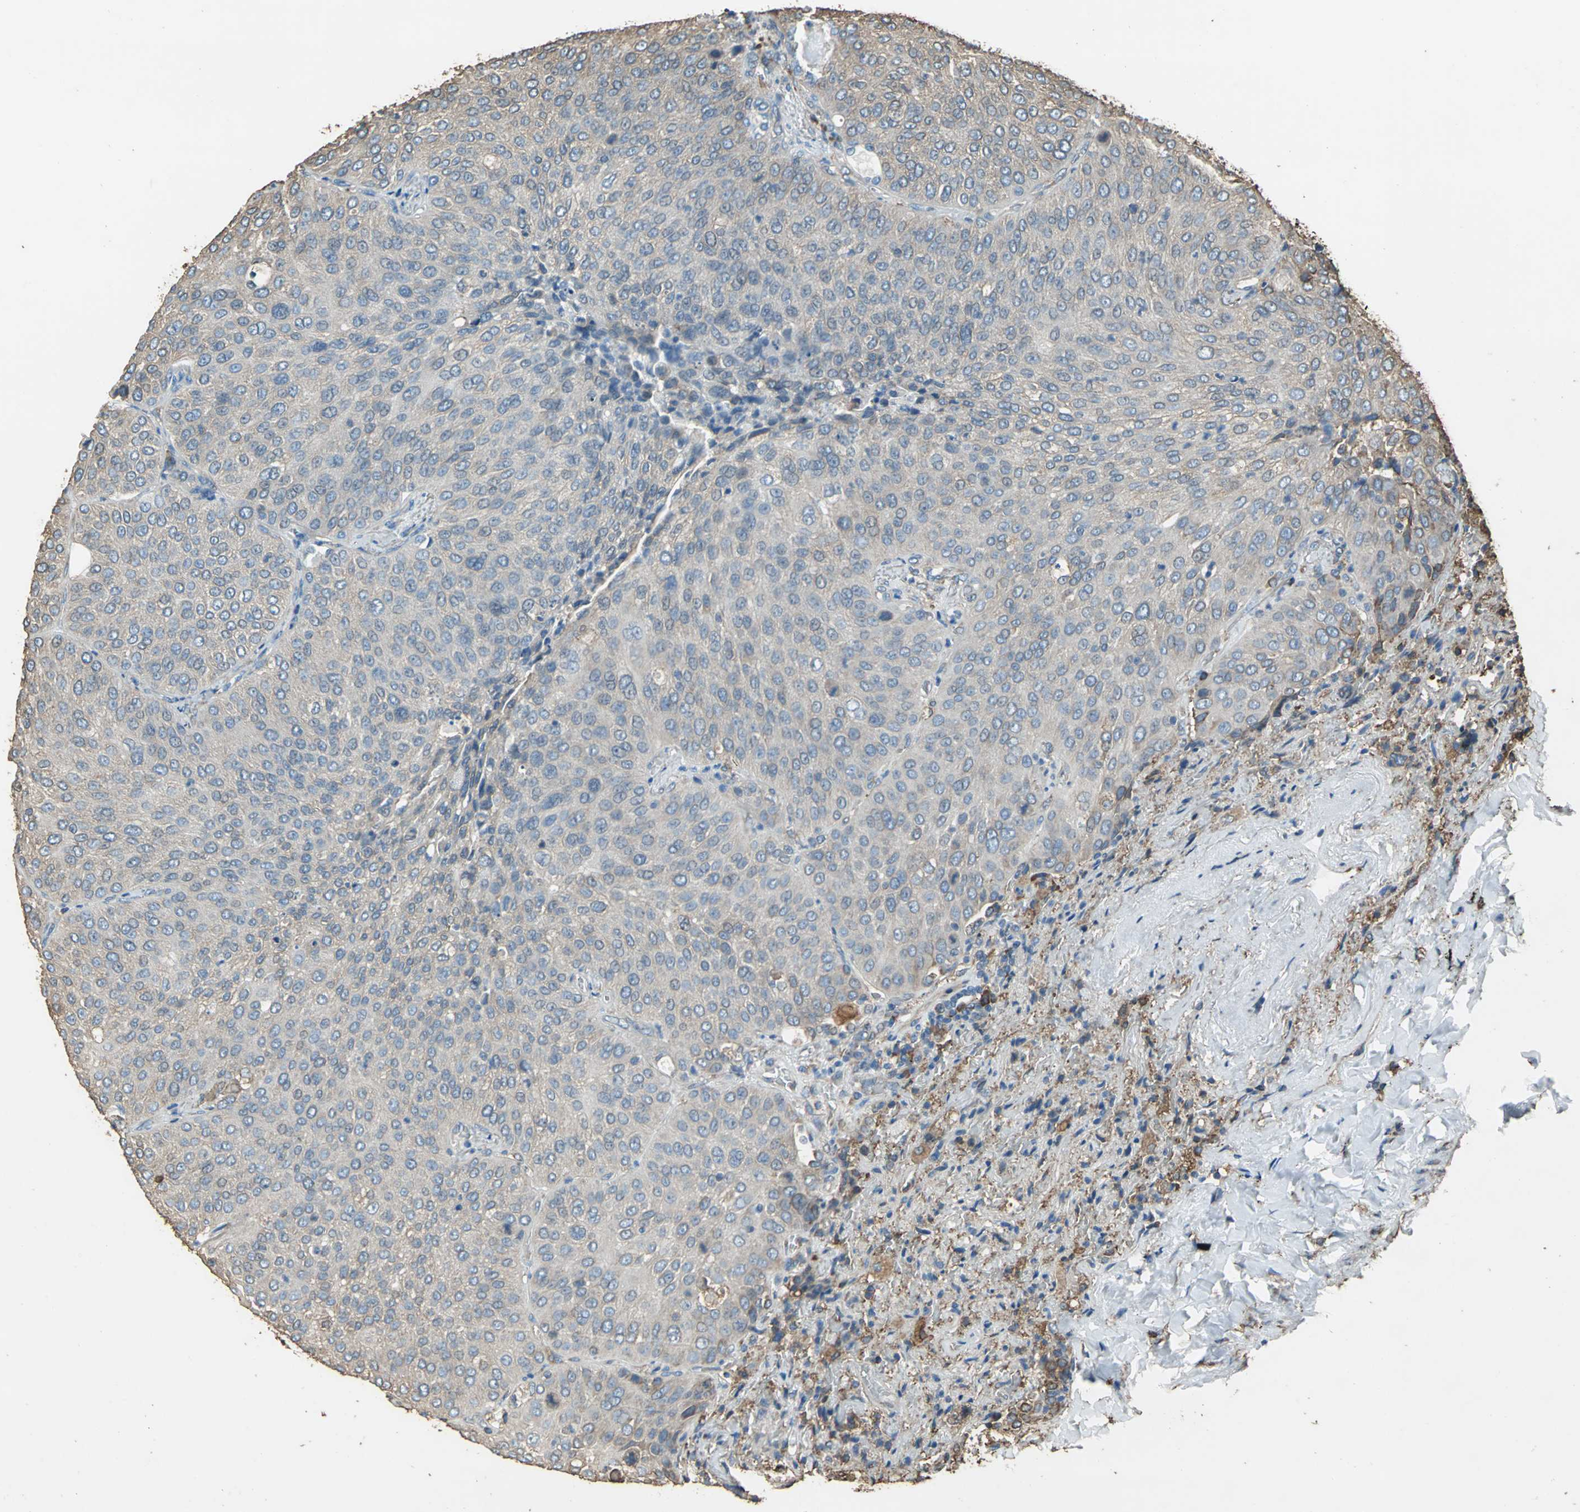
{"staining": {"intensity": "weak", "quantity": "25%-75%", "location": "cytoplasmic/membranous"}, "tissue": "lung cancer", "cell_type": "Tumor cells", "image_type": "cancer", "snomed": [{"axis": "morphology", "description": "Squamous cell carcinoma, NOS"}, {"axis": "topography", "description": "Lung"}], "caption": "High-magnification brightfield microscopy of lung squamous cell carcinoma stained with DAB (brown) and counterstained with hematoxylin (blue). tumor cells exhibit weak cytoplasmic/membranous expression is seen in approximately25%-75% of cells. Using DAB (3,3'-diaminobenzidine) (brown) and hematoxylin (blue) stains, captured at high magnification using brightfield microscopy.", "gene": "GPANK1", "patient": {"sex": "male", "age": 54}}